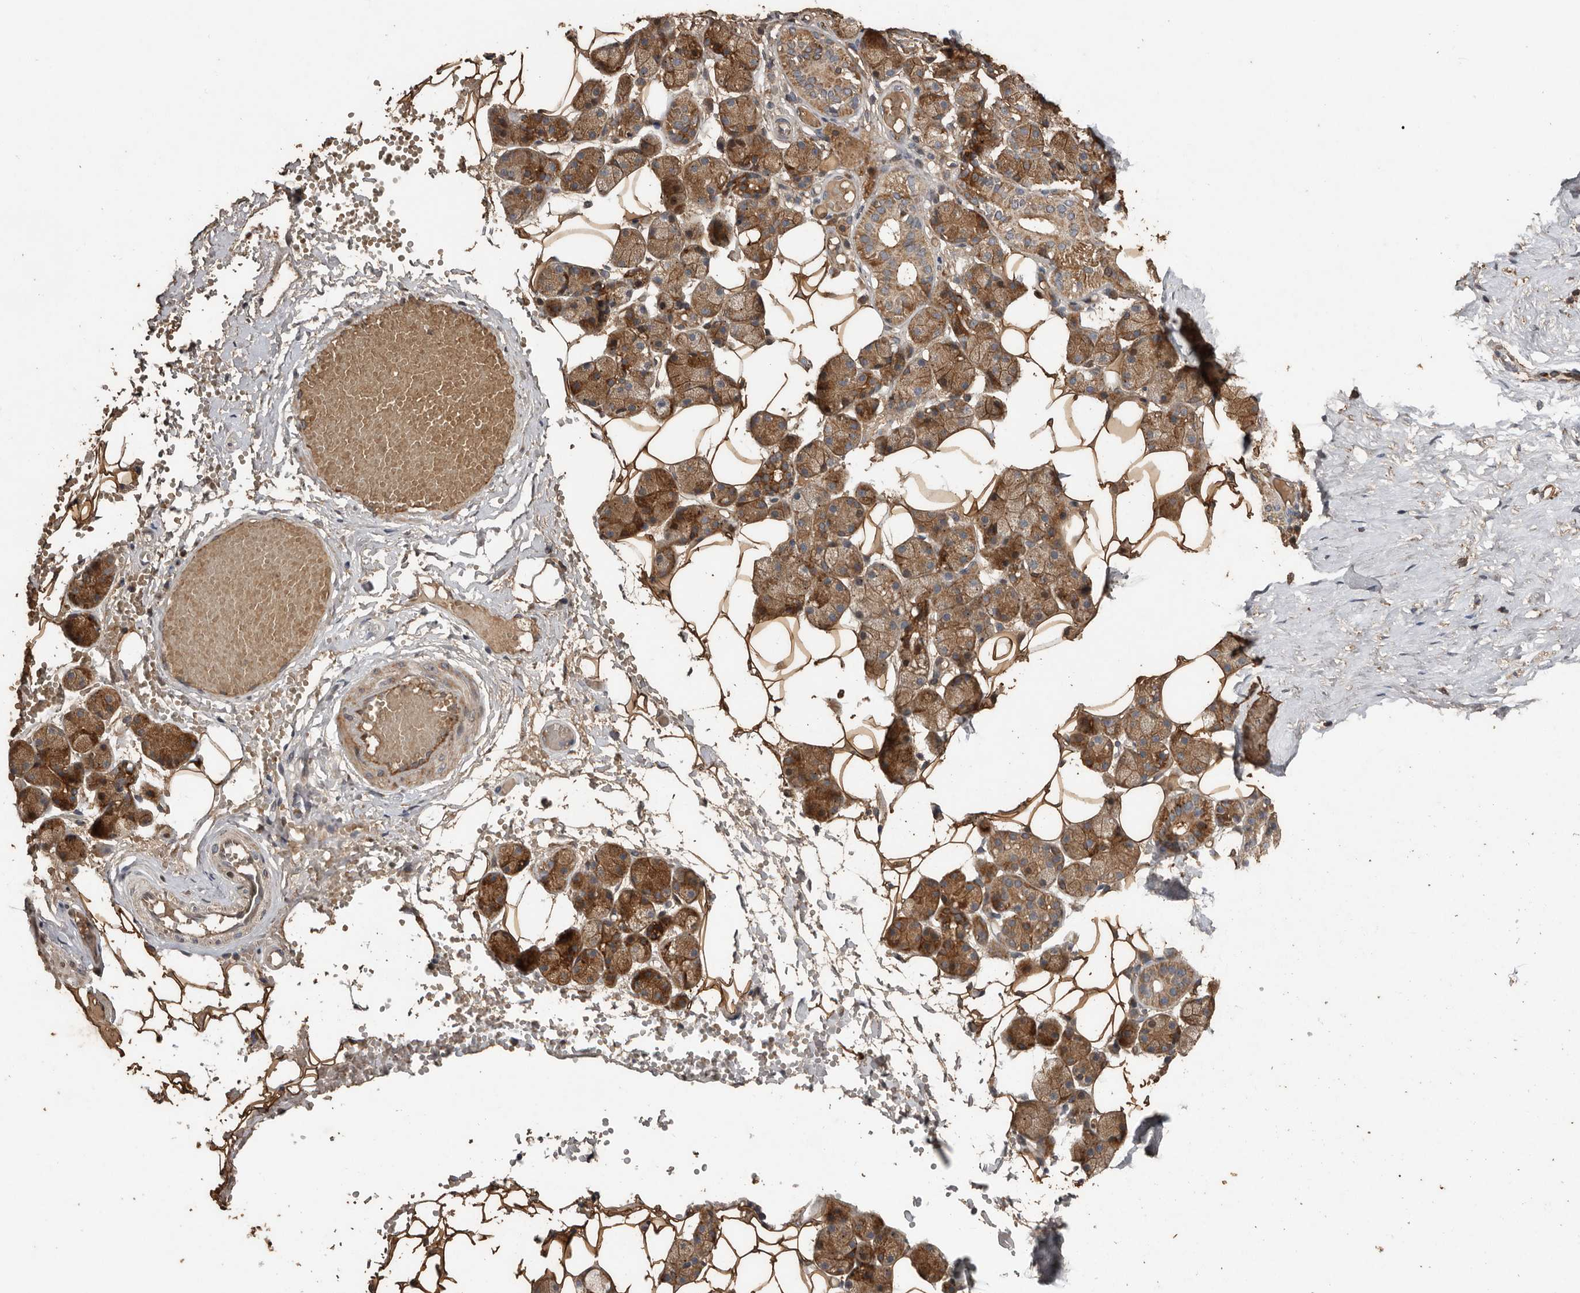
{"staining": {"intensity": "moderate", "quantity": ">75%", "location": "cytoplasmic/membranous"}, "tissue": "salivary gland", "cell_type": "Glandular cells", "image_type": "normal", "snomed": [{"axis": "morphology", "description": "Normal tissue, NOS"}, {"axis": "topography", "description": "Salivary gland"}], "caption": "An IHC micrograph of benign tissue is shown. Protein staining in brown labels moderate cytoplasmic/membranous positivity in salivary gland within glandular cells.", "gene": "RANBP17", "patient": {"sex": "female", "age": 33}}